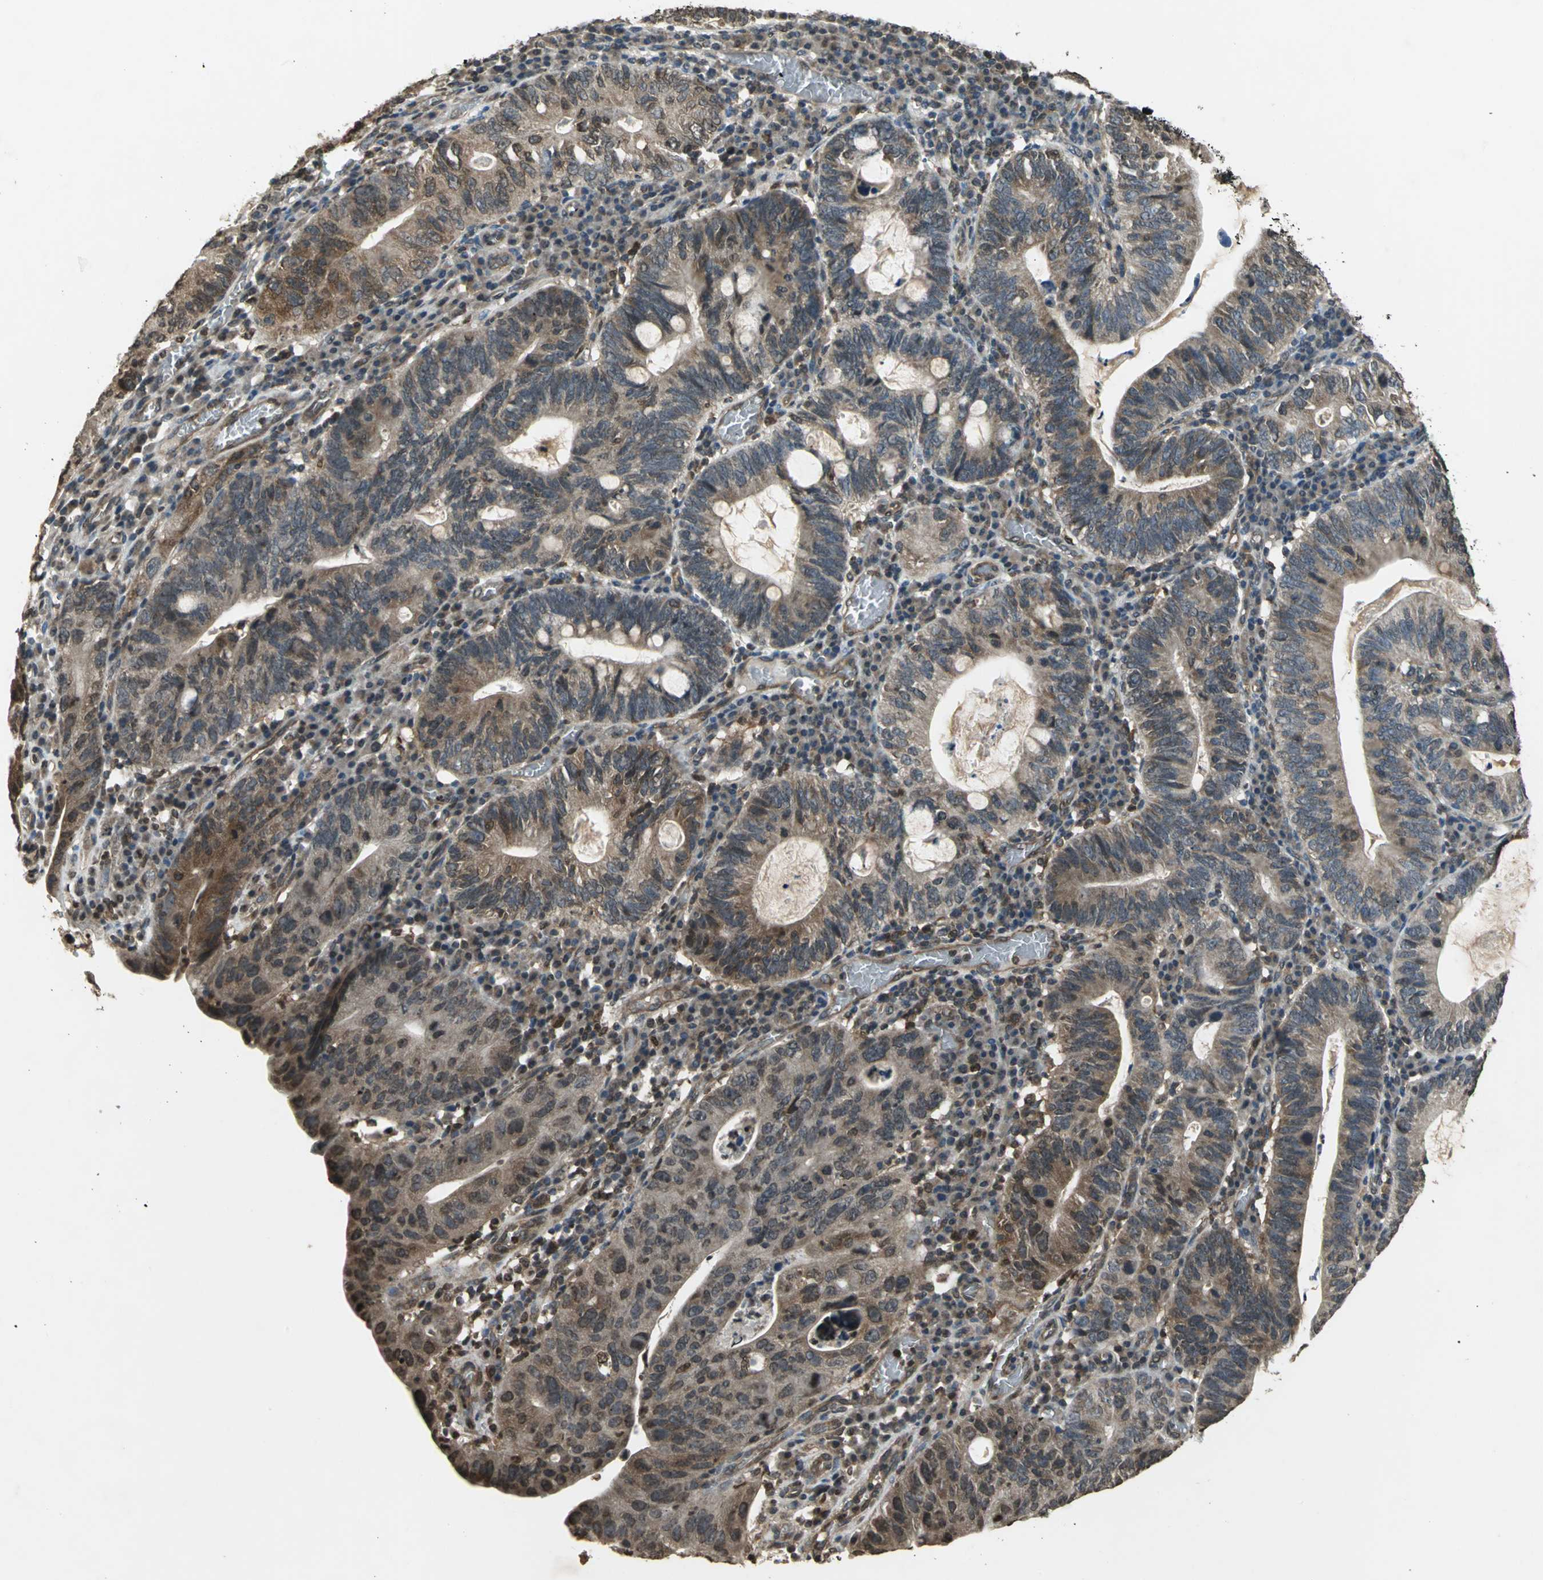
{"staining": {"intensity": "moderate", "quantity": ">75%", "location": "cytoplasmic/membranous,nuclear"}, "tissue": "stomach cancer", "cell_type": "Tumor cells", "image_type": "cancer", "snomed": [{"axis": "morphology", "description": "Adenocarcinoma, NOS"}, {"axis": "topography", "description": "Stomach"}], "caption": "IHC staining of adenocarcinoma (stomach), which shows medium levels of moderate cytoplasmic/membranous and nuclear expression in approximately >75% of tumor cells indicating moderate cytoplasmic/membranous and nuclear protein positivity. The staining was performed using DAB (brown) for protein detection and nuclei were counterstained in hematoxylin (blue).", "gene": "AHR", "patient": {"sex": "male", "age": 59}}